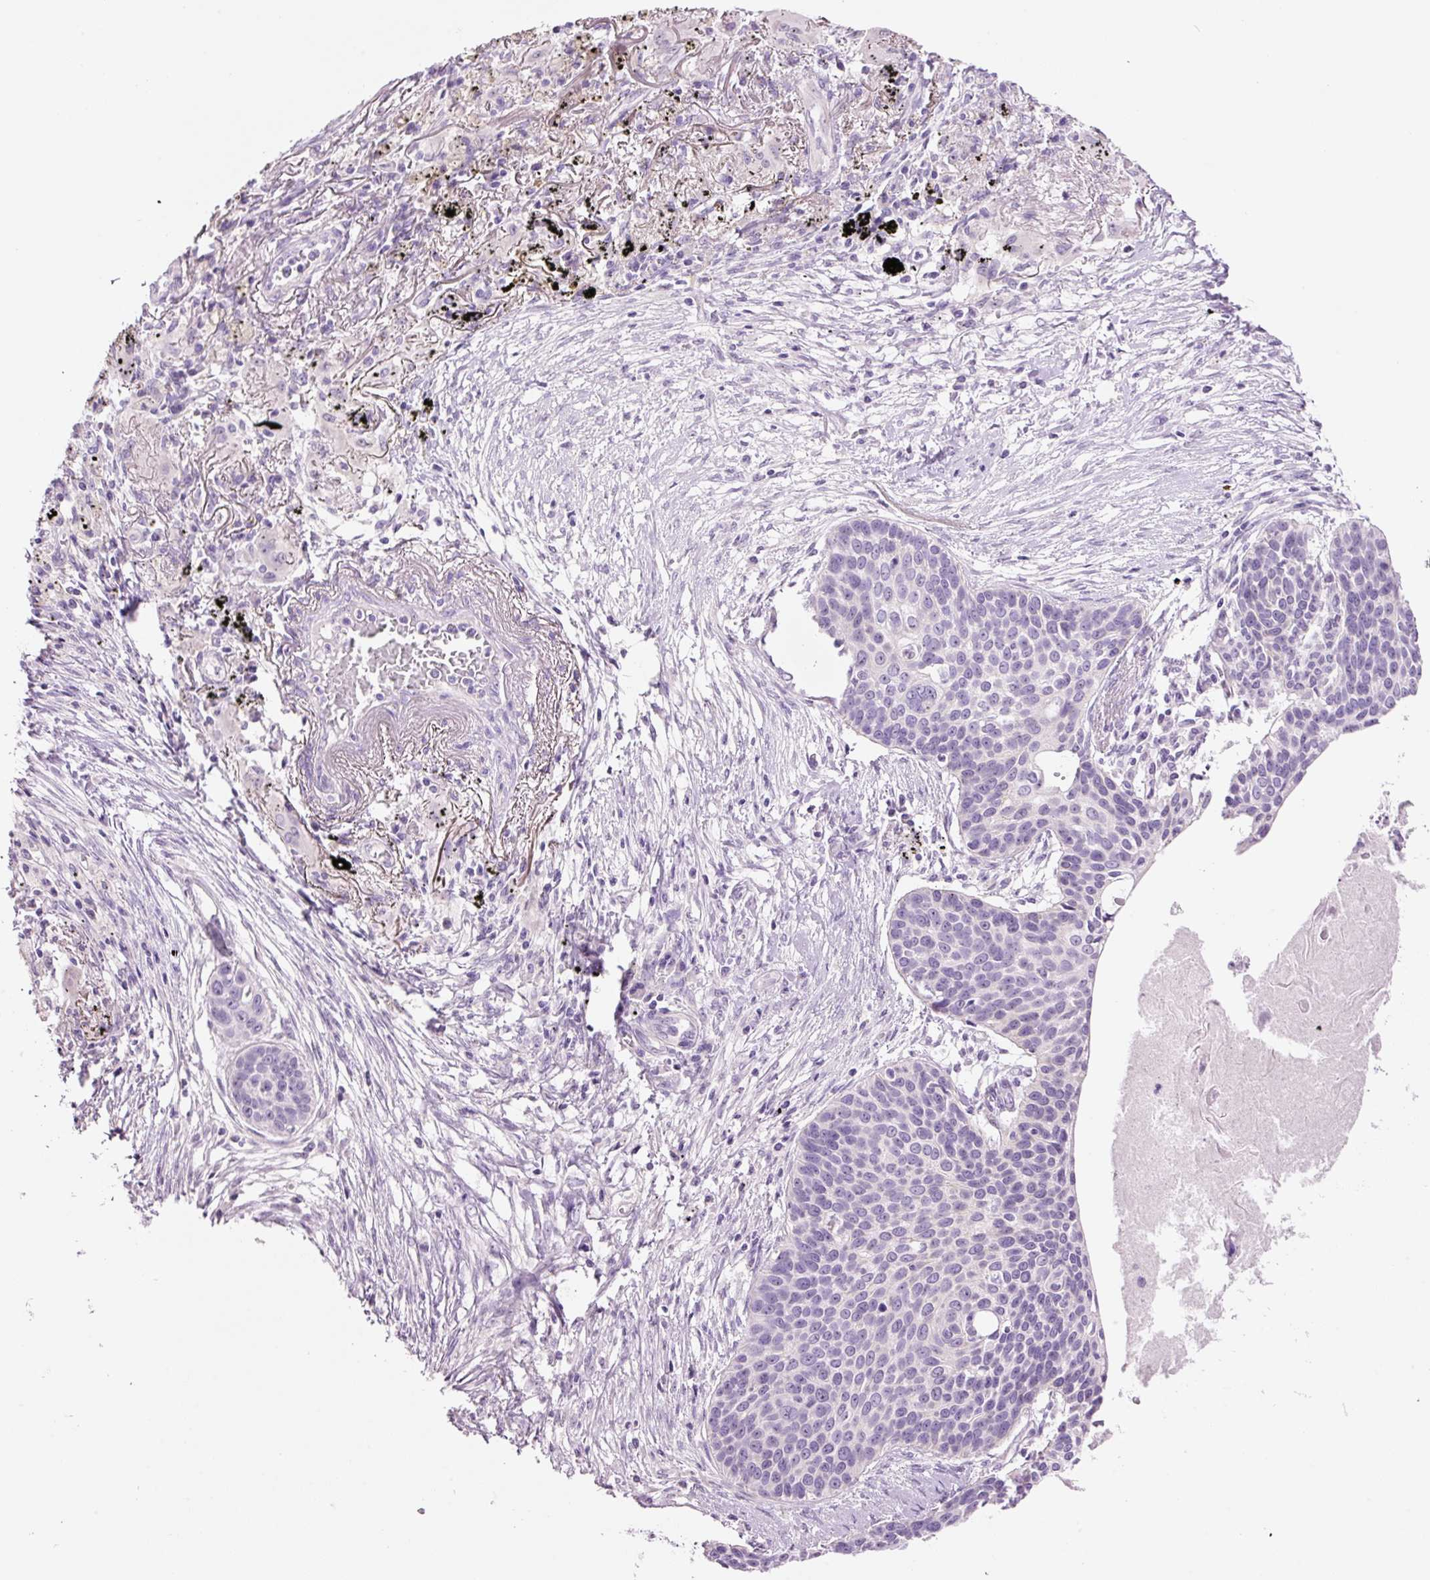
{"staining": {"intensity": "negative", "quantity": "none", "location": "none"}, "tissue": "lung cancer", "cell_type": "Tumor cells", "image_type": "cancer", "snomed": [{"axis": "morphology", "description": "Squamous cell carcinoma, NOS"}, {"axis": "topography", "description": "Lung"}], "caption": "Lung cancer was stained to show a protein in brown. There is no significant positivity in tumor cells.", "gene": "GCG", "patient": {"sex": "male", "age": 71}}